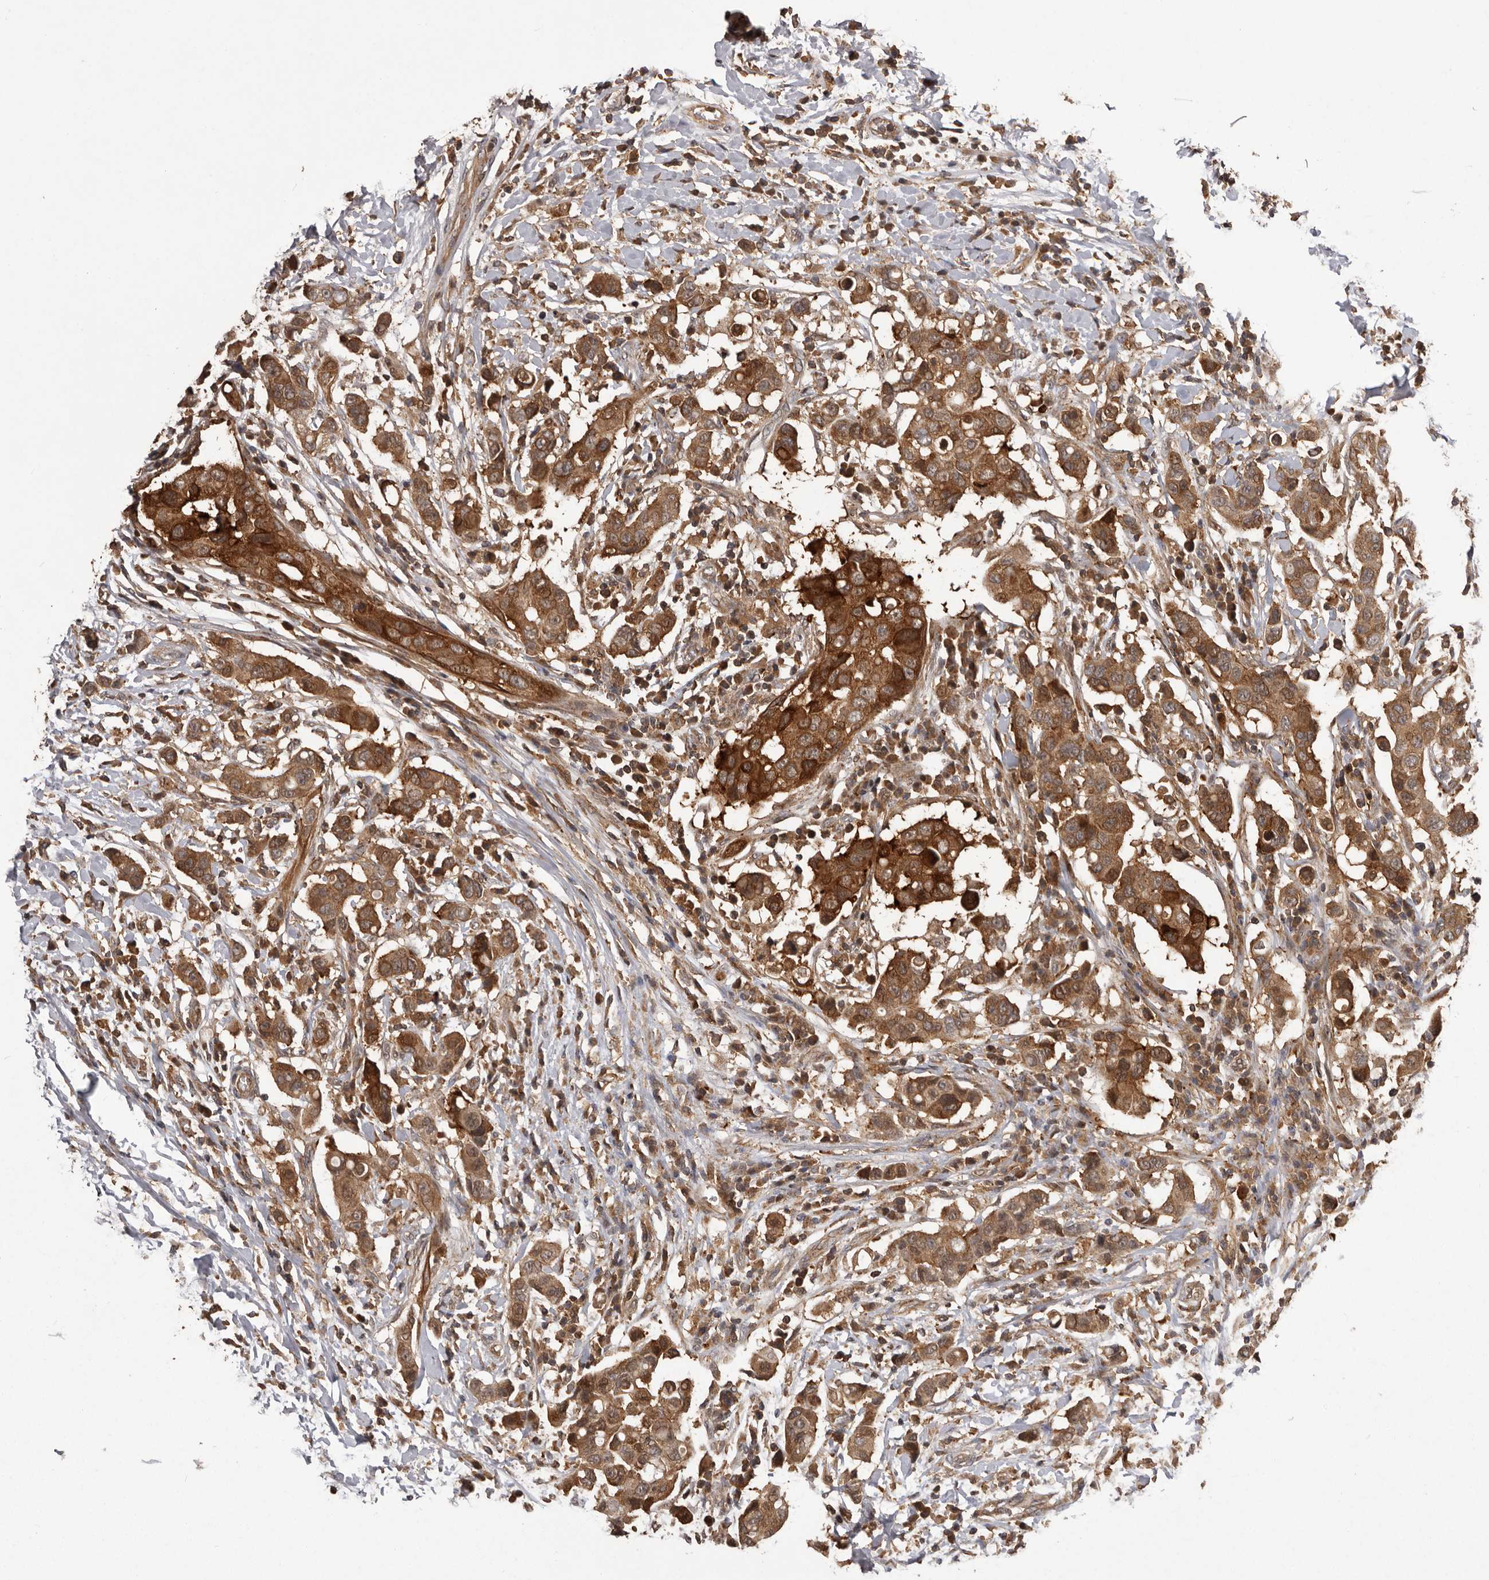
{"staining": {"intensity": "strong", "quantity": ">75%", "location": "cytoplasmic/membranous"}, "tissue": "breast cancer", "cell_type": "Tumor cells", "image_type": "cancer", "snomed": [{"axis": "morphology", "description": "Duct carcinoma"}, {"axis": "topography", "description": "Breast"}], "caption": "Invasive ductal carcinoma (breast) tissue shows strong cytoplasmic/membranous positivity in approximately >75% of tumor cells", "gene": "SLC22A3", "patient": {"sex": "female", "age": 27}}